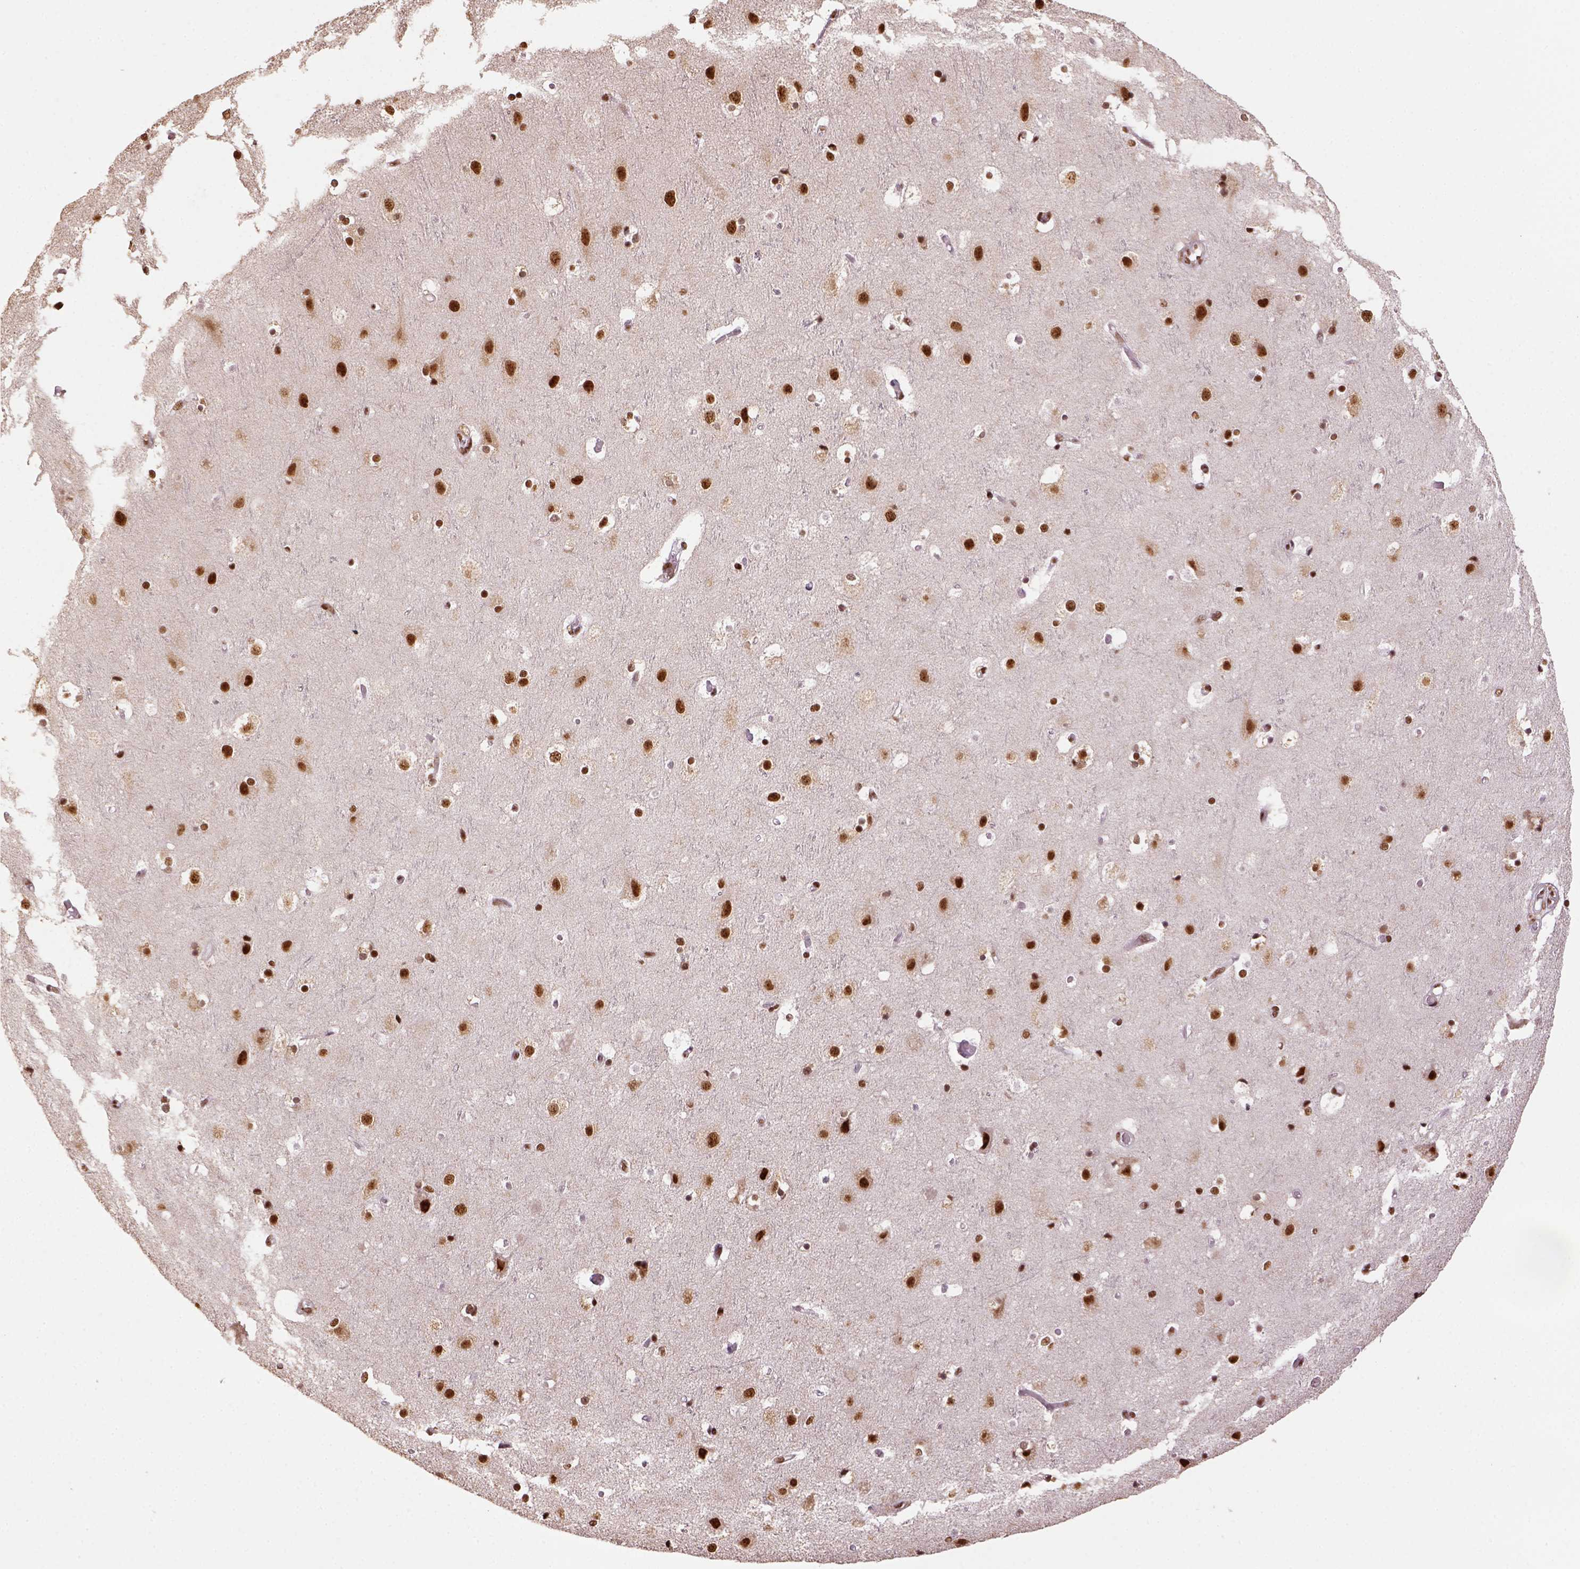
{"staining": {"intensity": "moderate", "quantity": ">75%", "location": "nuclear"}, "tissue": "cerebral cortex", "cell_type": "Endothelial cells", "image_type": "normal", "snomed": [{"axis": "morphology", "description": "Normal tissue, NOS"}, {"axis": "topography", "description": "Cerebral cortex"}], "caption": "Immunohistochemistry staining of benign cerebral cortex, which reveals medium levels of moderate nuclear expression in approximately >75% of endothelial cells indicating moderate nuclear protein positivity. The staining was performed using DAB (3,3'-diaminobenzidine) (brown) for protein detection and nuclei were counterstained in hematoxylin (blue).", "gene": "CCAR1", "patient": {"sex": "female", "age": 52}}